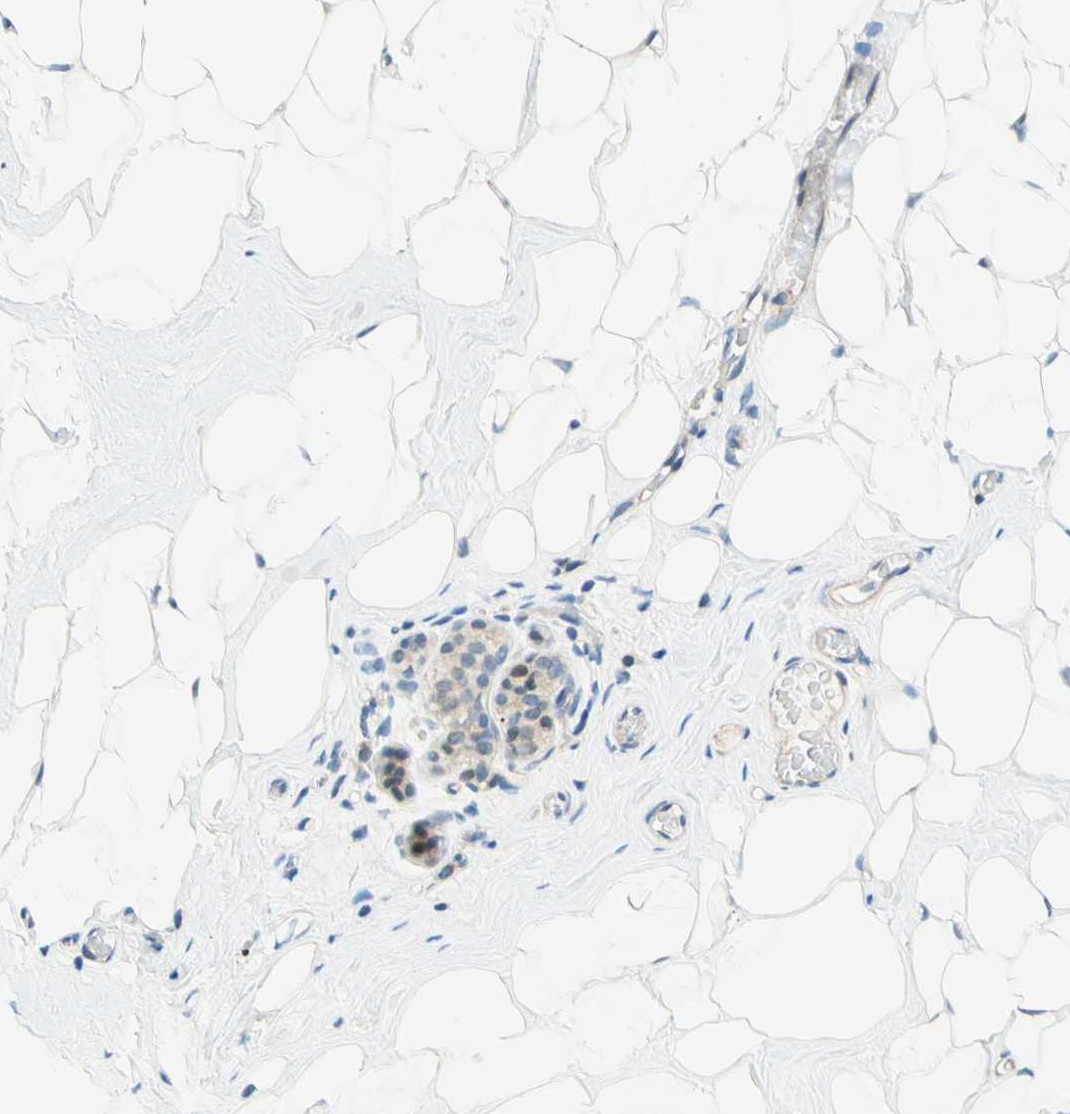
{"staining": {"intensity": "negative", "quantity": "none", "location": "none"}, "tissue": "breast", "cell_type": "Adipocytes", "image_type": "normal", "snomed": [{"axis": "morphology", "description": "Normal tissue, NOS"}, {"axis": "topography", "description": "Breast"}], "caption": "IHC of normal human breast displays no staining in adipocytes. (Immunohistochemistry (ihc), brightfield microscopy, high magnification).", "gene": "C2CD2L", "patient": {"sex": "female", "age": 75}}